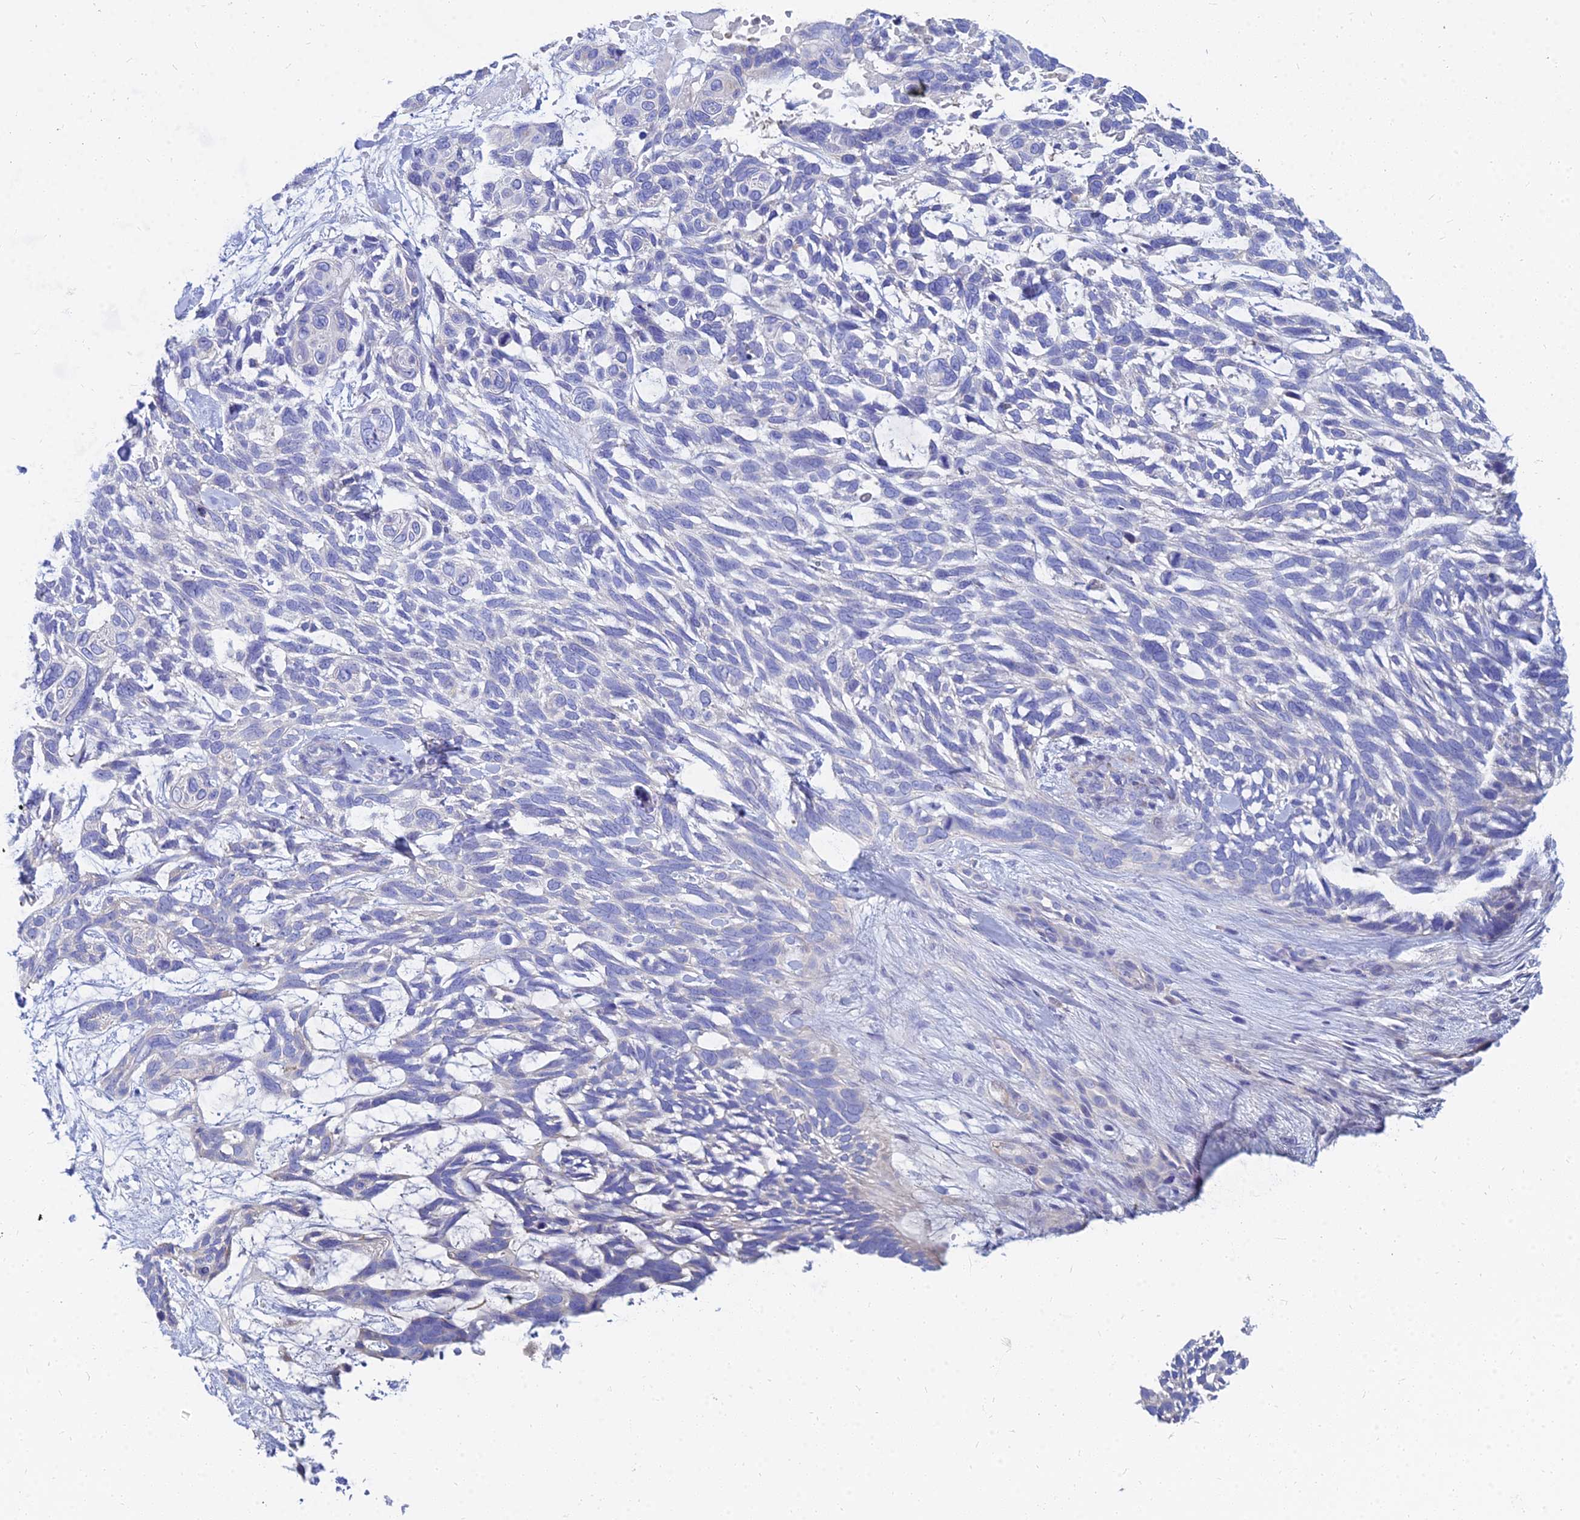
{"staining": {"intensity": "negative", "quantity": "none", "location": "none"}, "tissue": "skin cancer", "cell_type": "Tumor cells", "image_type": "cancer", "snomed": [{"axis": "morphology", "description": "Basal cell carcinoma"}, {"axis": "topography", "description": "Skin"}], "caption": "Tumor cells are negative for protein expression in human skin basal cell carcinoma.", "gene": "ZNF552", "patient": {"sex": "male", "age": 88}}